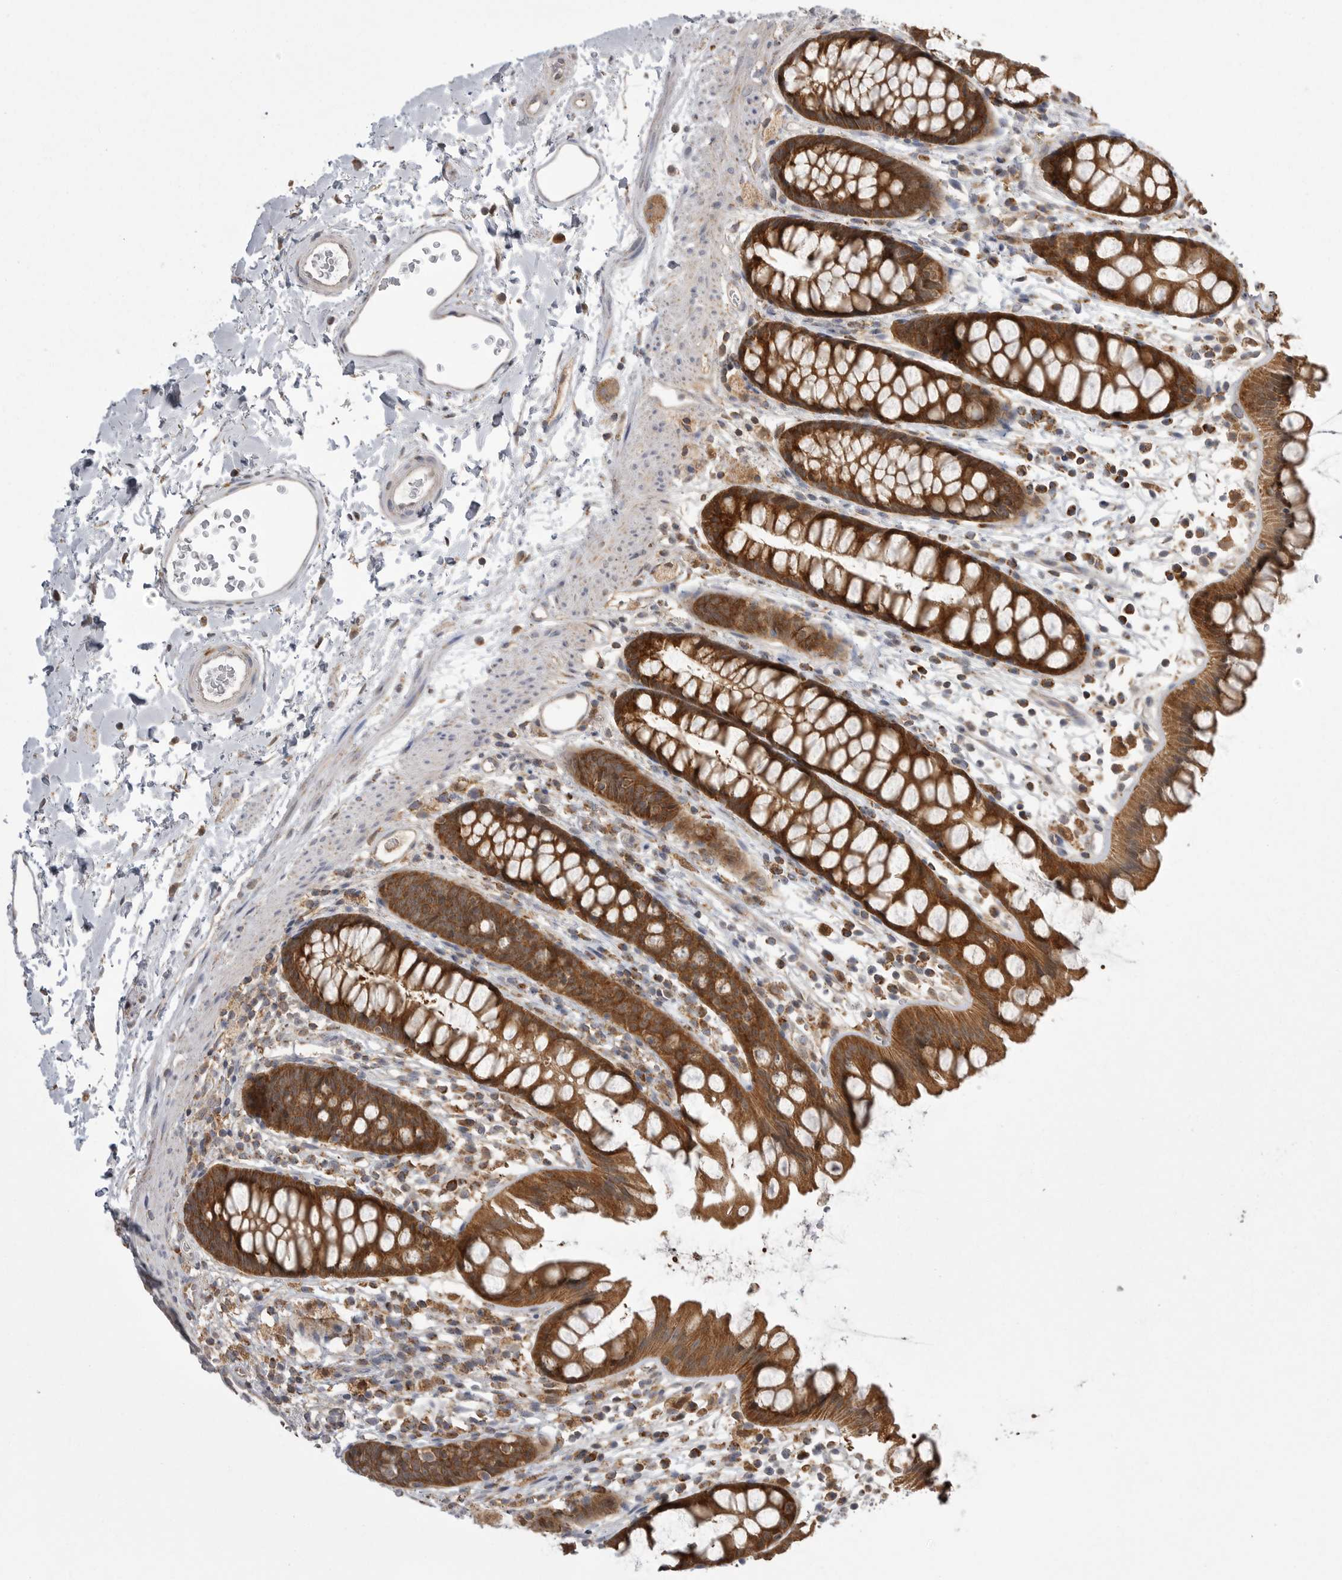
{"staining": {"intensity": "strong", "quantity": ">75%", "location": "cytoplasmic/membranous"}, "tissue": "rectum", "cell_type": "Glandular cells", "image_type": "normal", "snomed": [{"axis": "morphology", "description": "Normal tissue, NOS"}, {"axis": "topography", "description": "Rectum"}], "caption": "The histopathology image displays a brown stain indicating the presence of a protein in the cytoplasmic/membranous of glandular cells in rectum.", "gene": "KYAT3", "patient": {"sex": "female", "age": 65}}